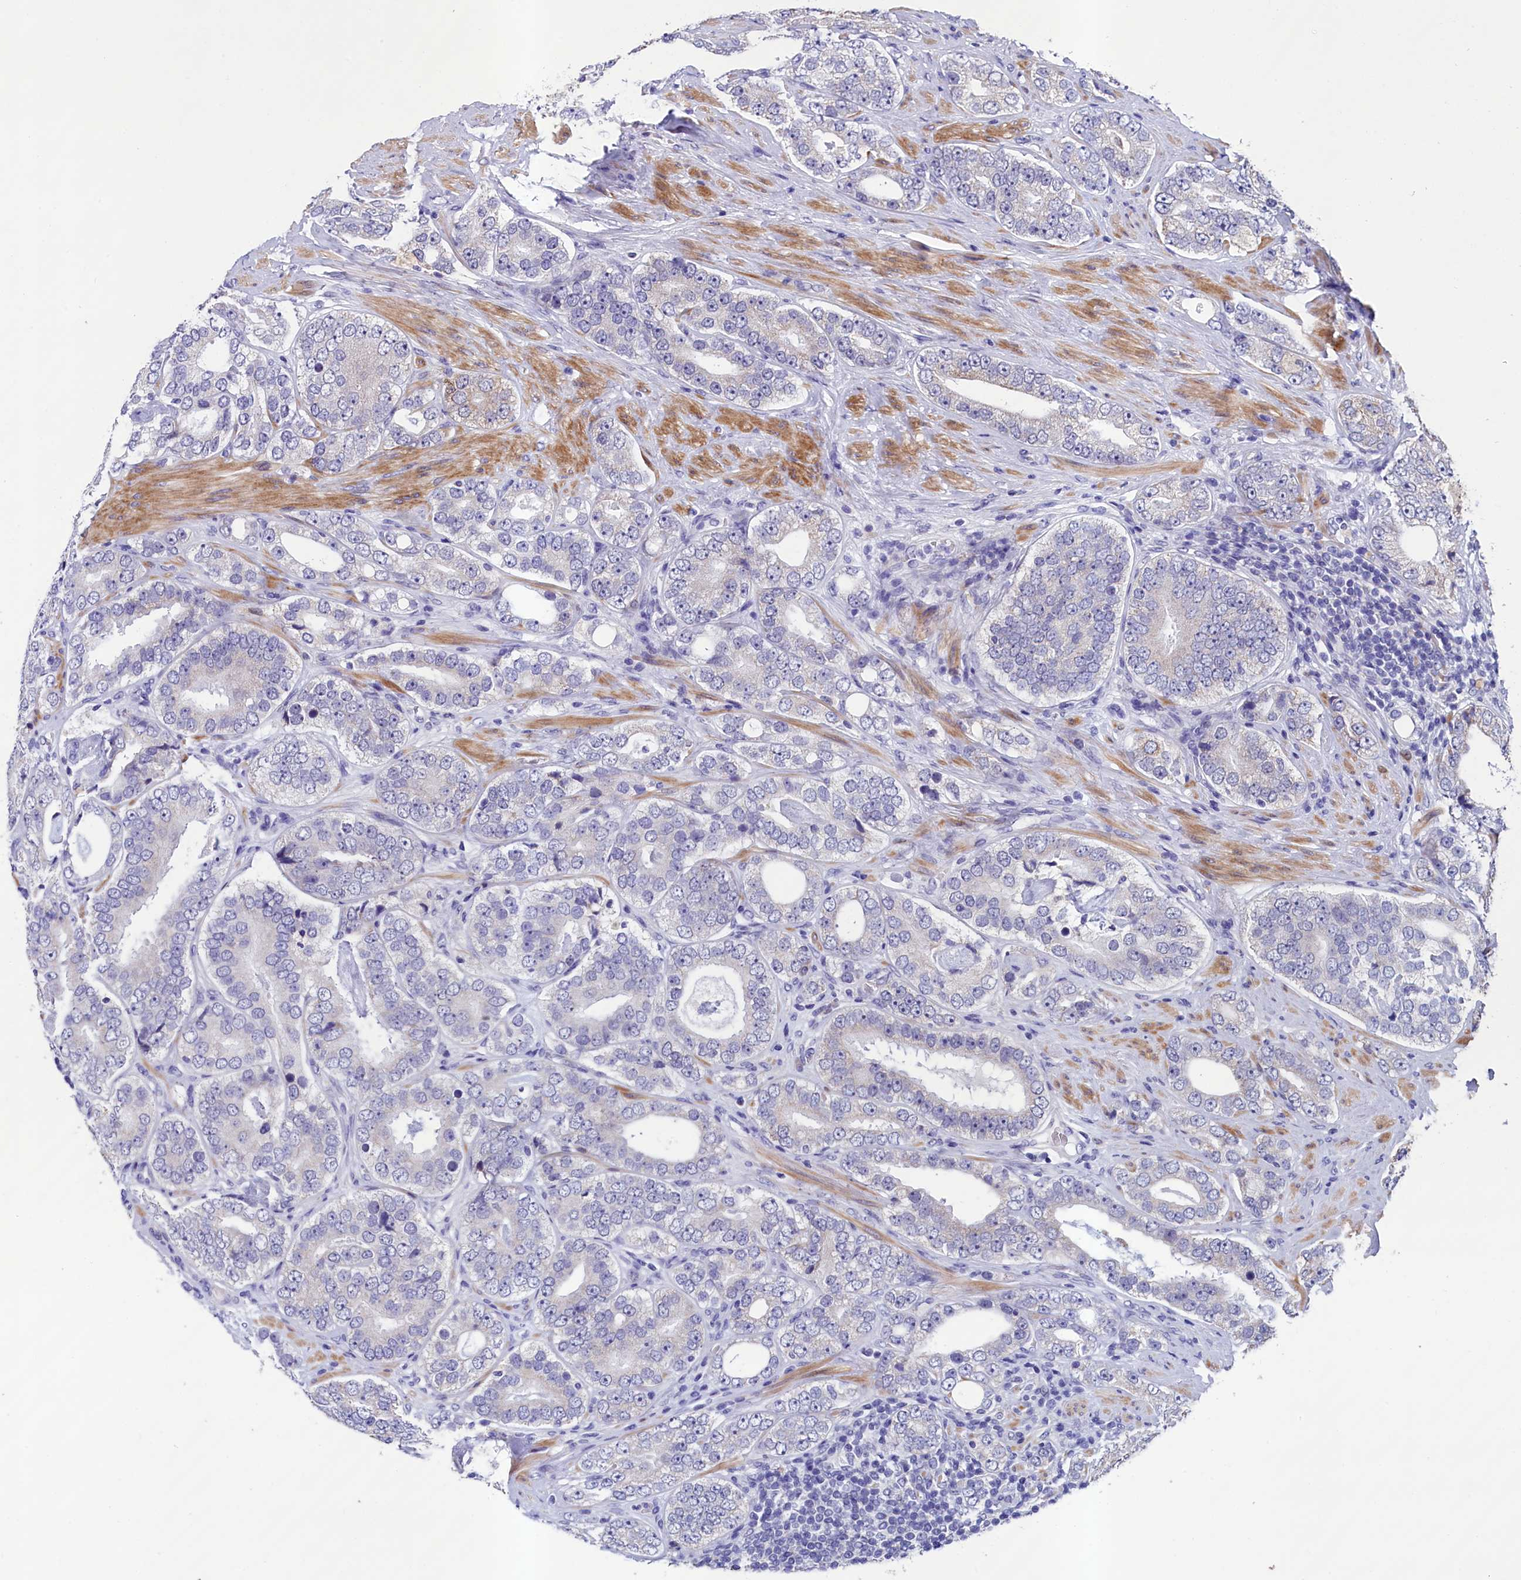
{"staining": {"intensity": "negative", "quantity": "none", "location": "none"}, "tissue": "prostate cancer", "cell_type": "Tumor cells", "image_type": "cancer", "snomed": [{"axis": "morphology", "description": "Adenocarcinoma, High grade"}, {"axis": "topography", "description": "Prostate"}], "caption": "IHC micrograph of neoplastic tissue: human prostate cancer stained with DAB shows no significant protein staining in tumor cells.", "gene": "SCD5", "patient": {"sex": "male", "age": 56}}